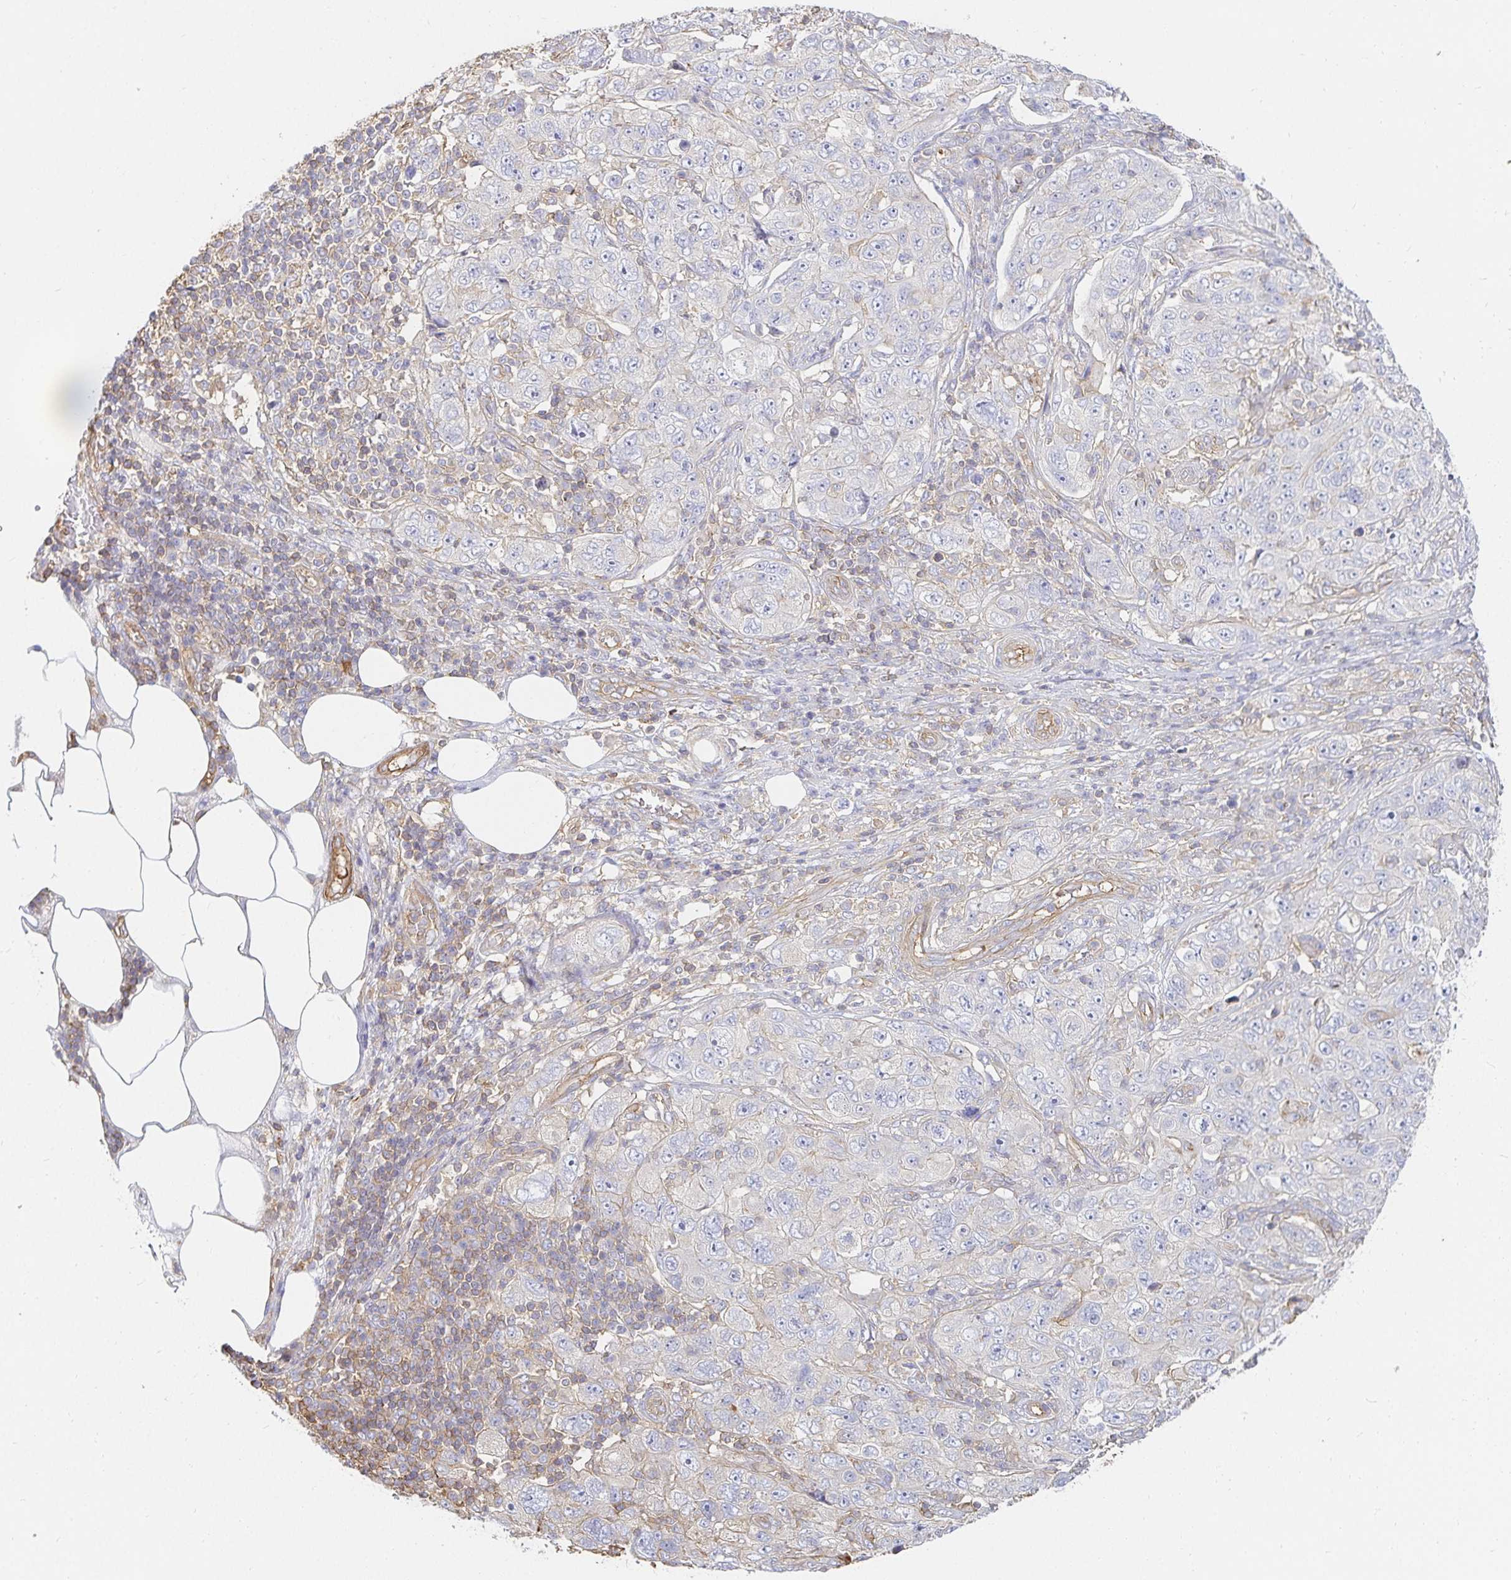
{"staining": {"intensity": "negative", "quantity": "none", "location": "none"}, "tissue": "pancreatic cancer", "cell_type": "Tumor cells", "image_type": "cancer", "snomed": [{"axis": "morphology", "description": "Adenocarcinoma, NOS"}, {"axis": "topography", "description": "Pancreas"}], "caption": "Tumor cells are negative for protein expression in human adenocarcinoma (pancreatic).", "gene": "TSPAN19", "patient": {"sex": "male", "age": 68}}